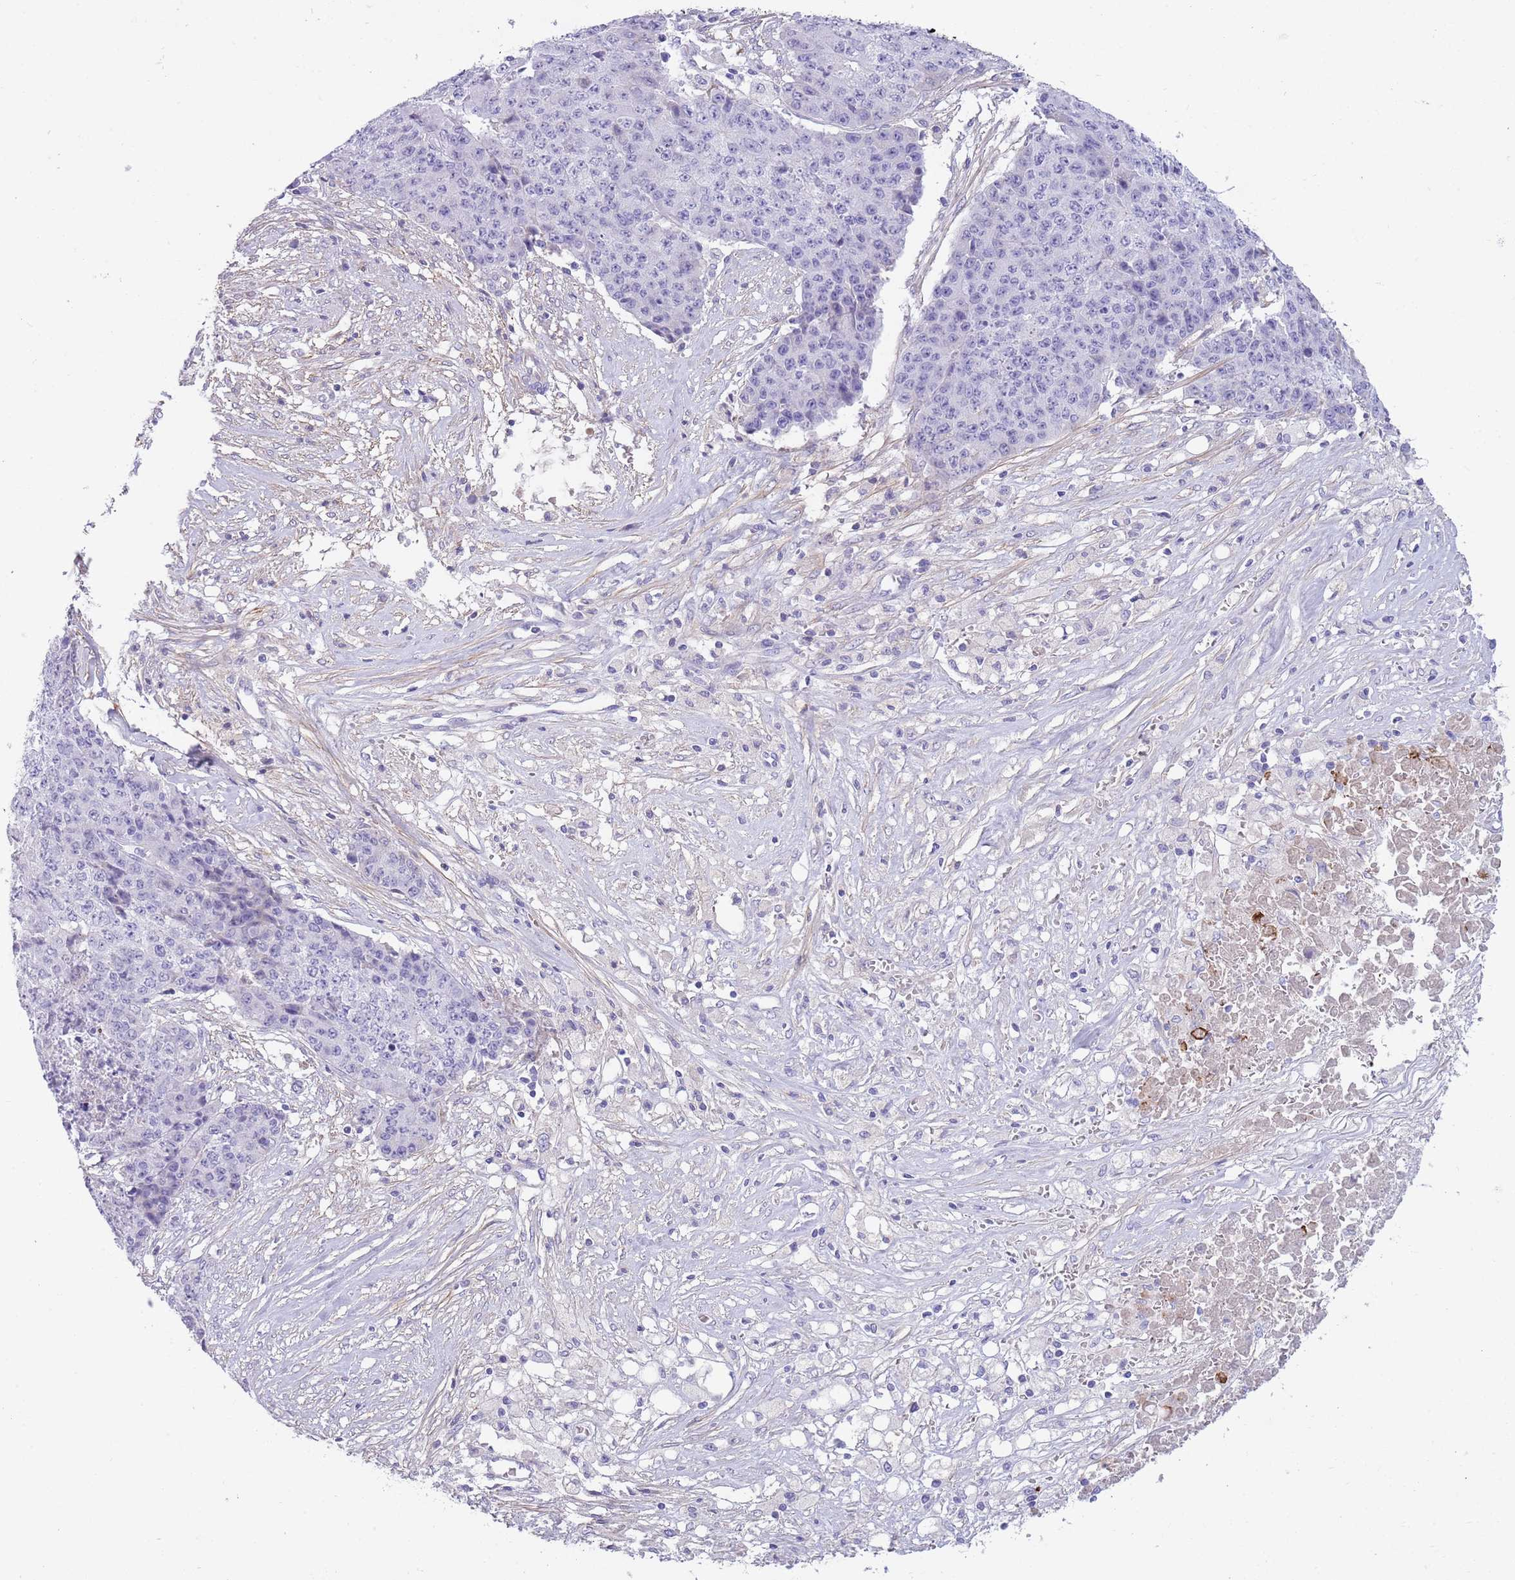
{"staining": {"intensity": "negative", "quantity": "none", "location": "none"}, "tissue": "ovarian cancer", "cell_type": "Tumor cells", "image_type": "cancer", "snomed": [{"axis": "morphology", "description": "Carcinoma, endometroid"}, {"axis": "topography", "description": "Ovary"}], "caption": "This is a micrograph of immunohistochemistry staining of endometroid carcinoma (ovarian), which shows no staining in tumor cells.", "gene": "LEPROTL1", "patient": {"sex": "female", "age": 42}}